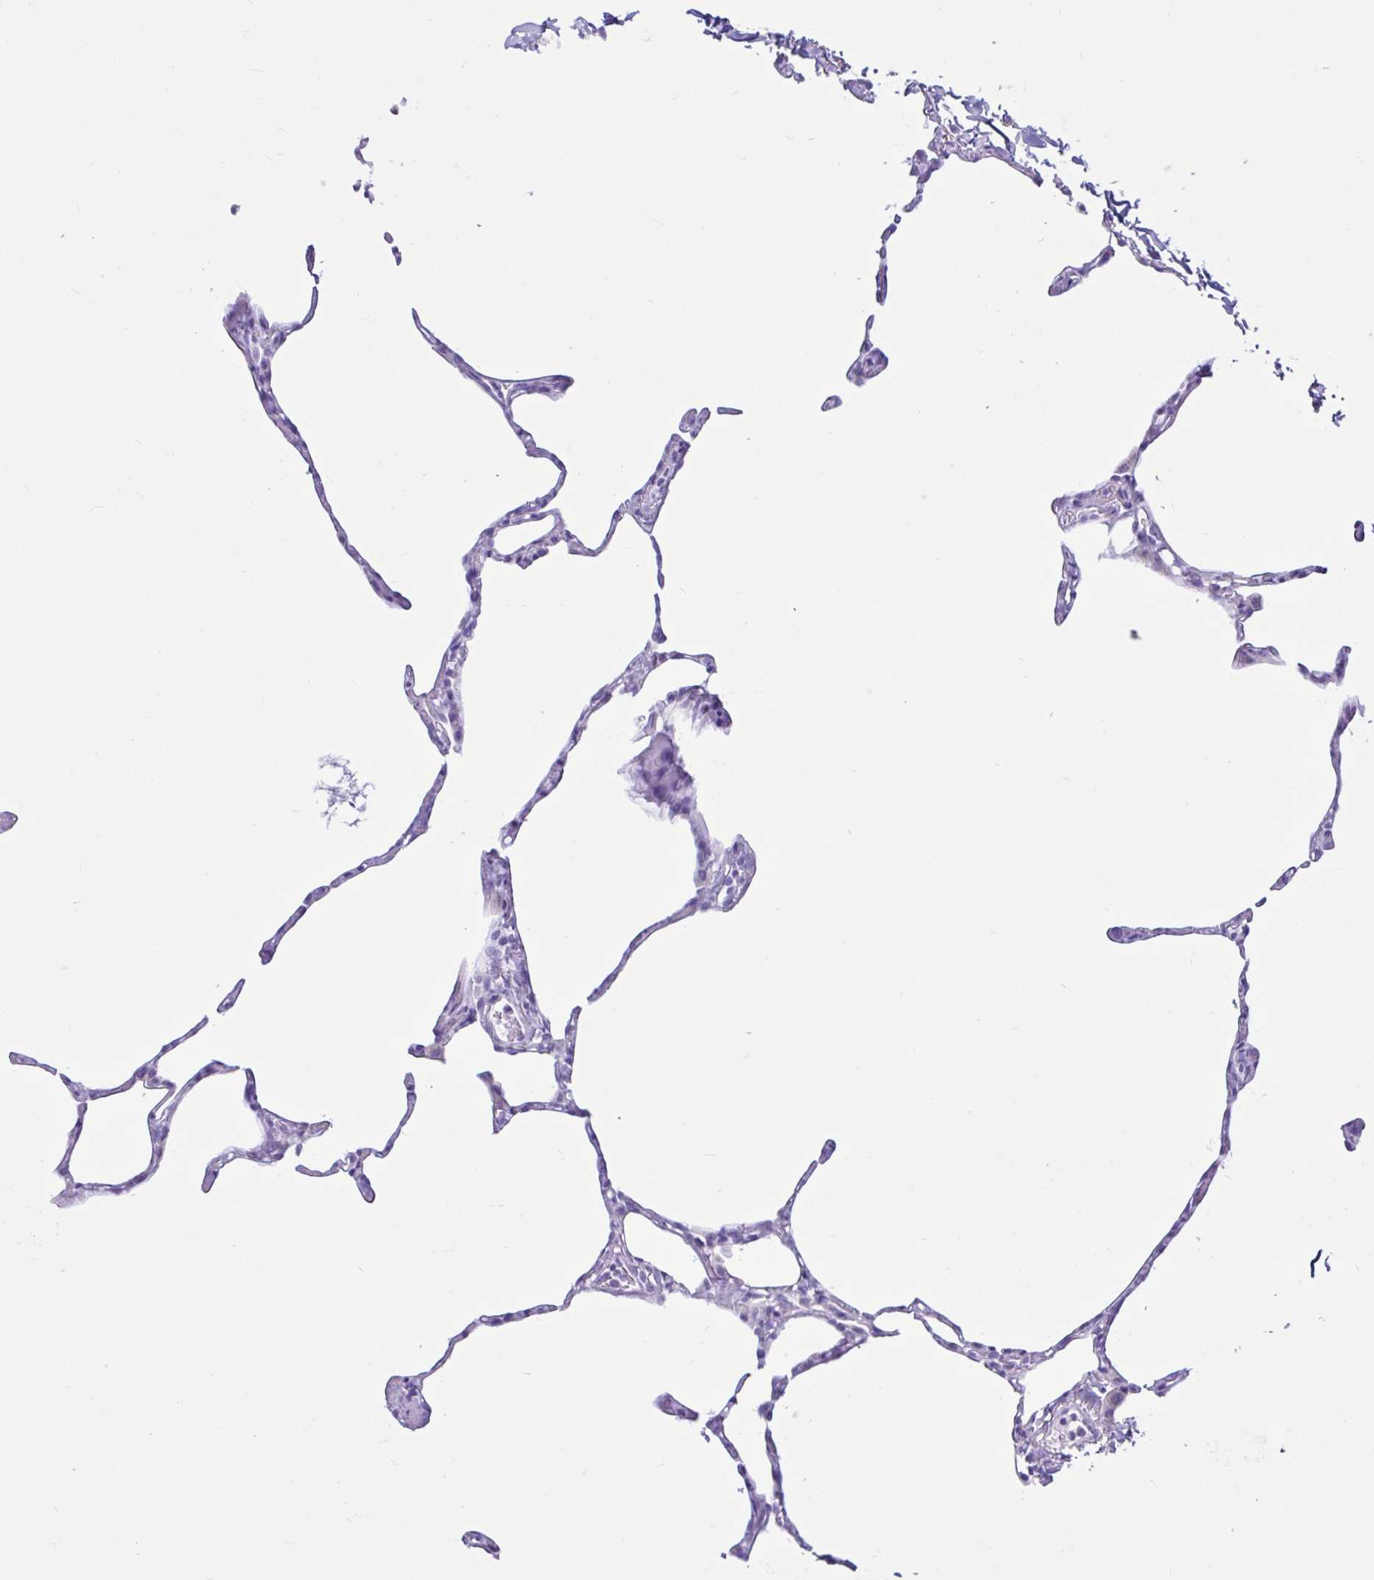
{"staining": {"intensity": "moderate", "quantity": "<25%", "location": "cytoplasmic/membranous"}, "tissue": "lung", "cell_type": "Alveolar cells", "image_type": "normal", "snomed": [{"axis": "morphology", "description": "Normal tissue, NOS"}, {"axis": "topography", "description": "Lung"}], "caption": "Benign lung was stained to show a protein in brown. There is low levels of moderate cytoplasmic/membranous staining in approximately <25% of alveolar cells.", "gene": "CYP19A1", "patient": {"sex": "male", "age": 65}}